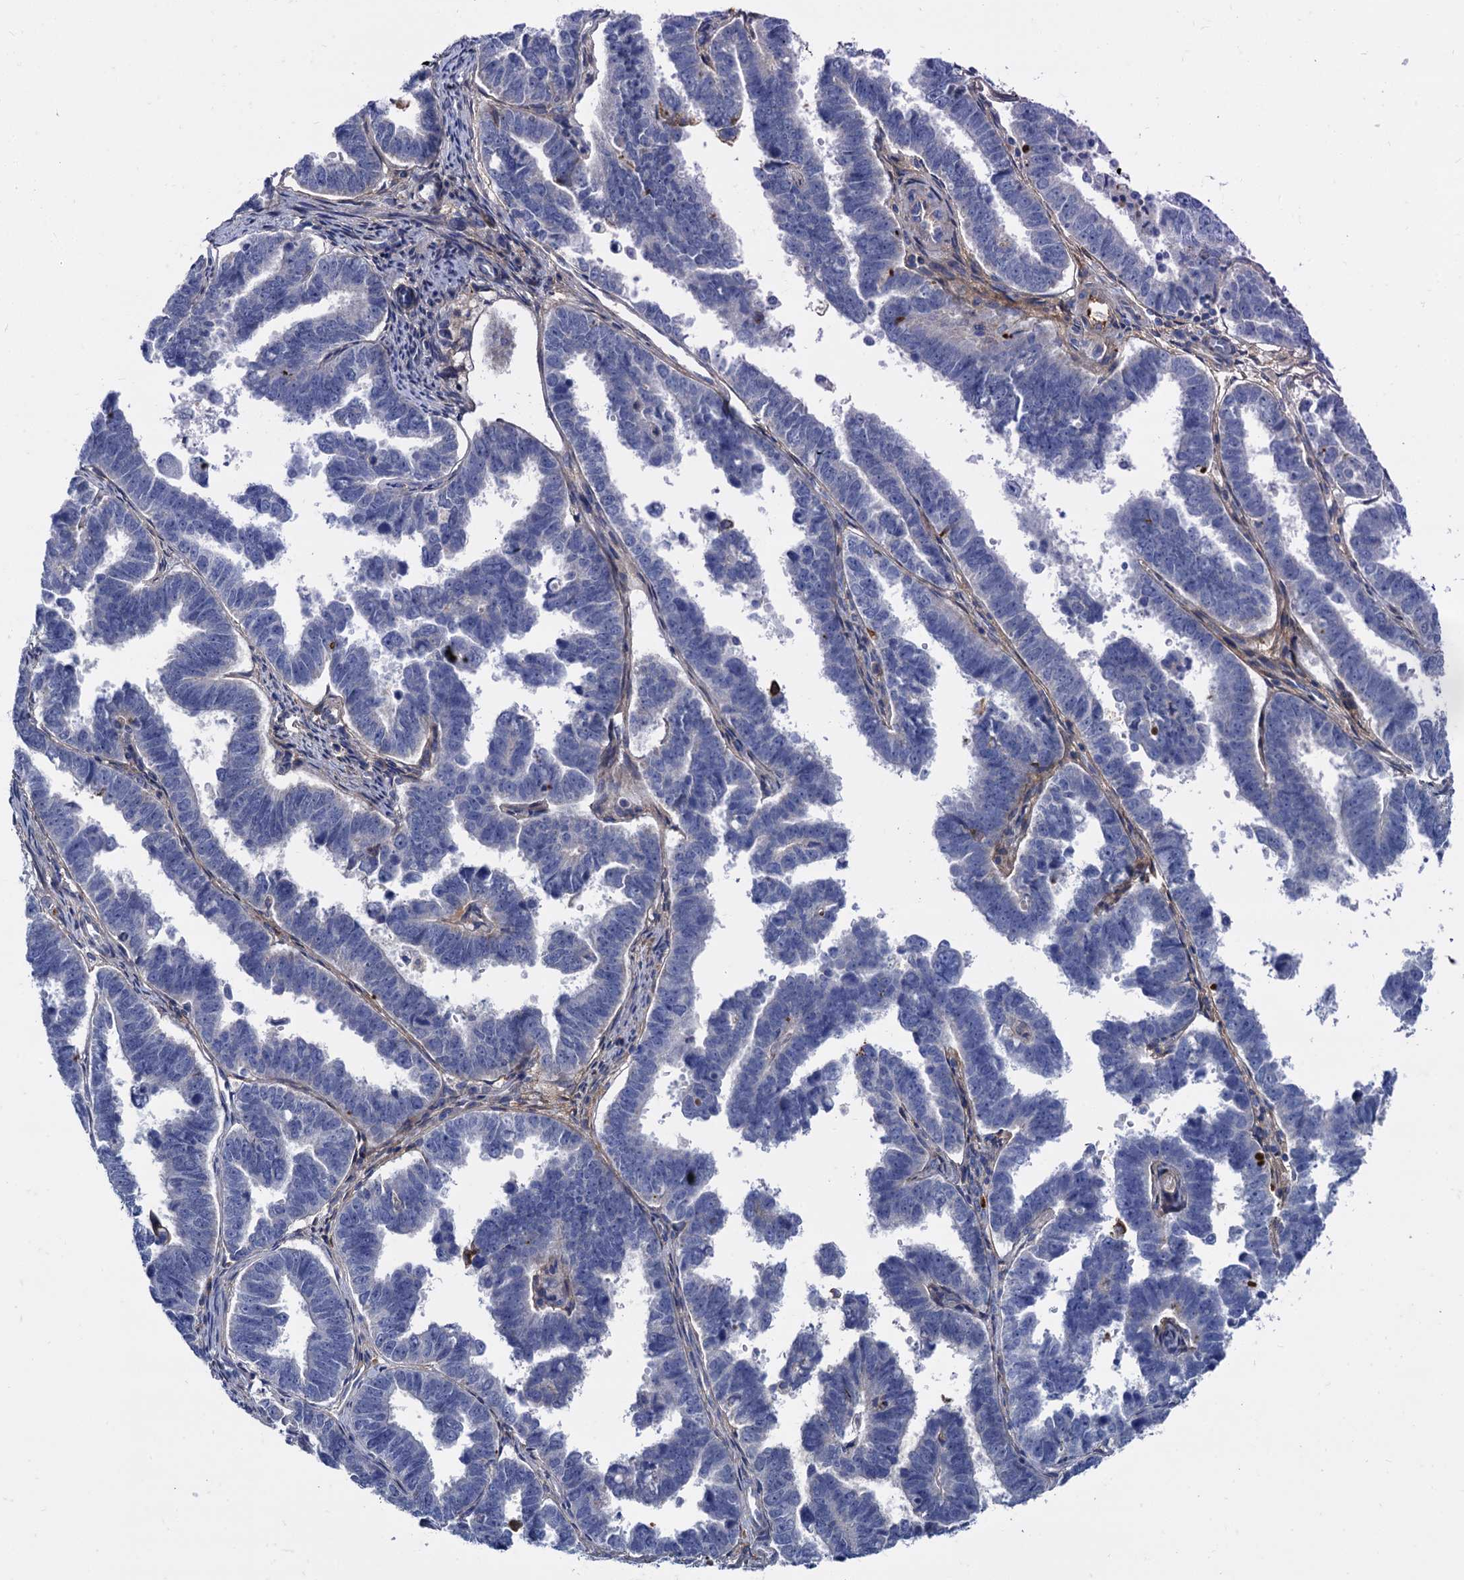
{"staining": {"intensity": "negative", "quantity": "none", "location": "none"}, "tissue": "endometrial cancer", "cell_type": "Tumor cells", "image_type": "cancer", "snomed": [{"axis": "morphology", "description": "Adenocarcinoma, NOS"}, {"axis": "topography", "description": "Endometrium"}], "caption": "Tumor cells show no significant protein expression in endometrial cancer.", "gene": "APOD", "patient": {"sex": "female", "age": 75}}